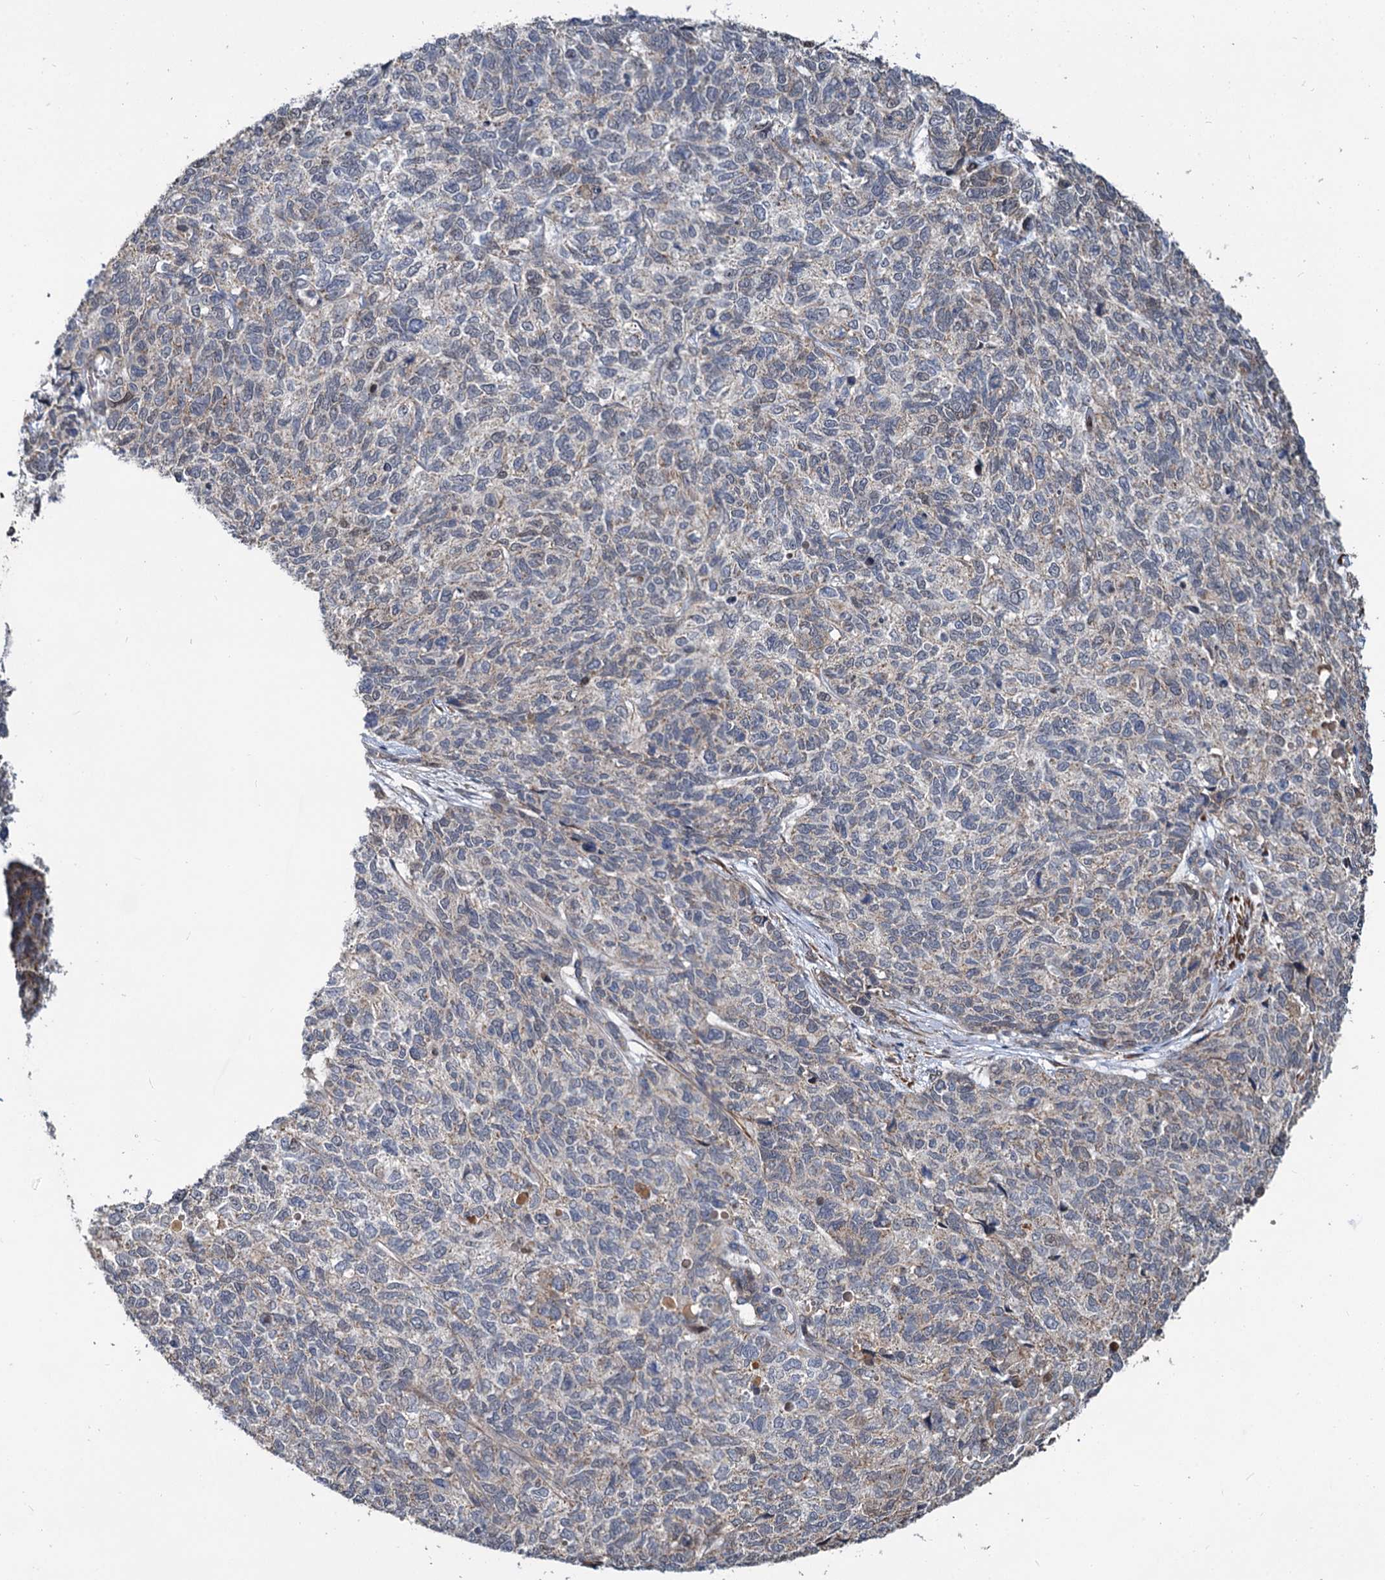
{"staining": {"intensity": "weak", "quantity": "<25%", "location": "cytoplasmic/membranous"}, "tissue": "cervical cancer", "cell_type": "Tumor cells", "image_type": "cancer", "snomed": [{"axis": "morphology", "description": "Squamous cell carcinoma, NOS"}, {"axis": "topography", "description": "Cervix"}], "caption": "DAB immunohistochemical staining of human cervical cancer demonstrates no significant positivity in tumor cells.", "gene": "ALKBH7", "patient": {"sex": "female", "age": 63}}